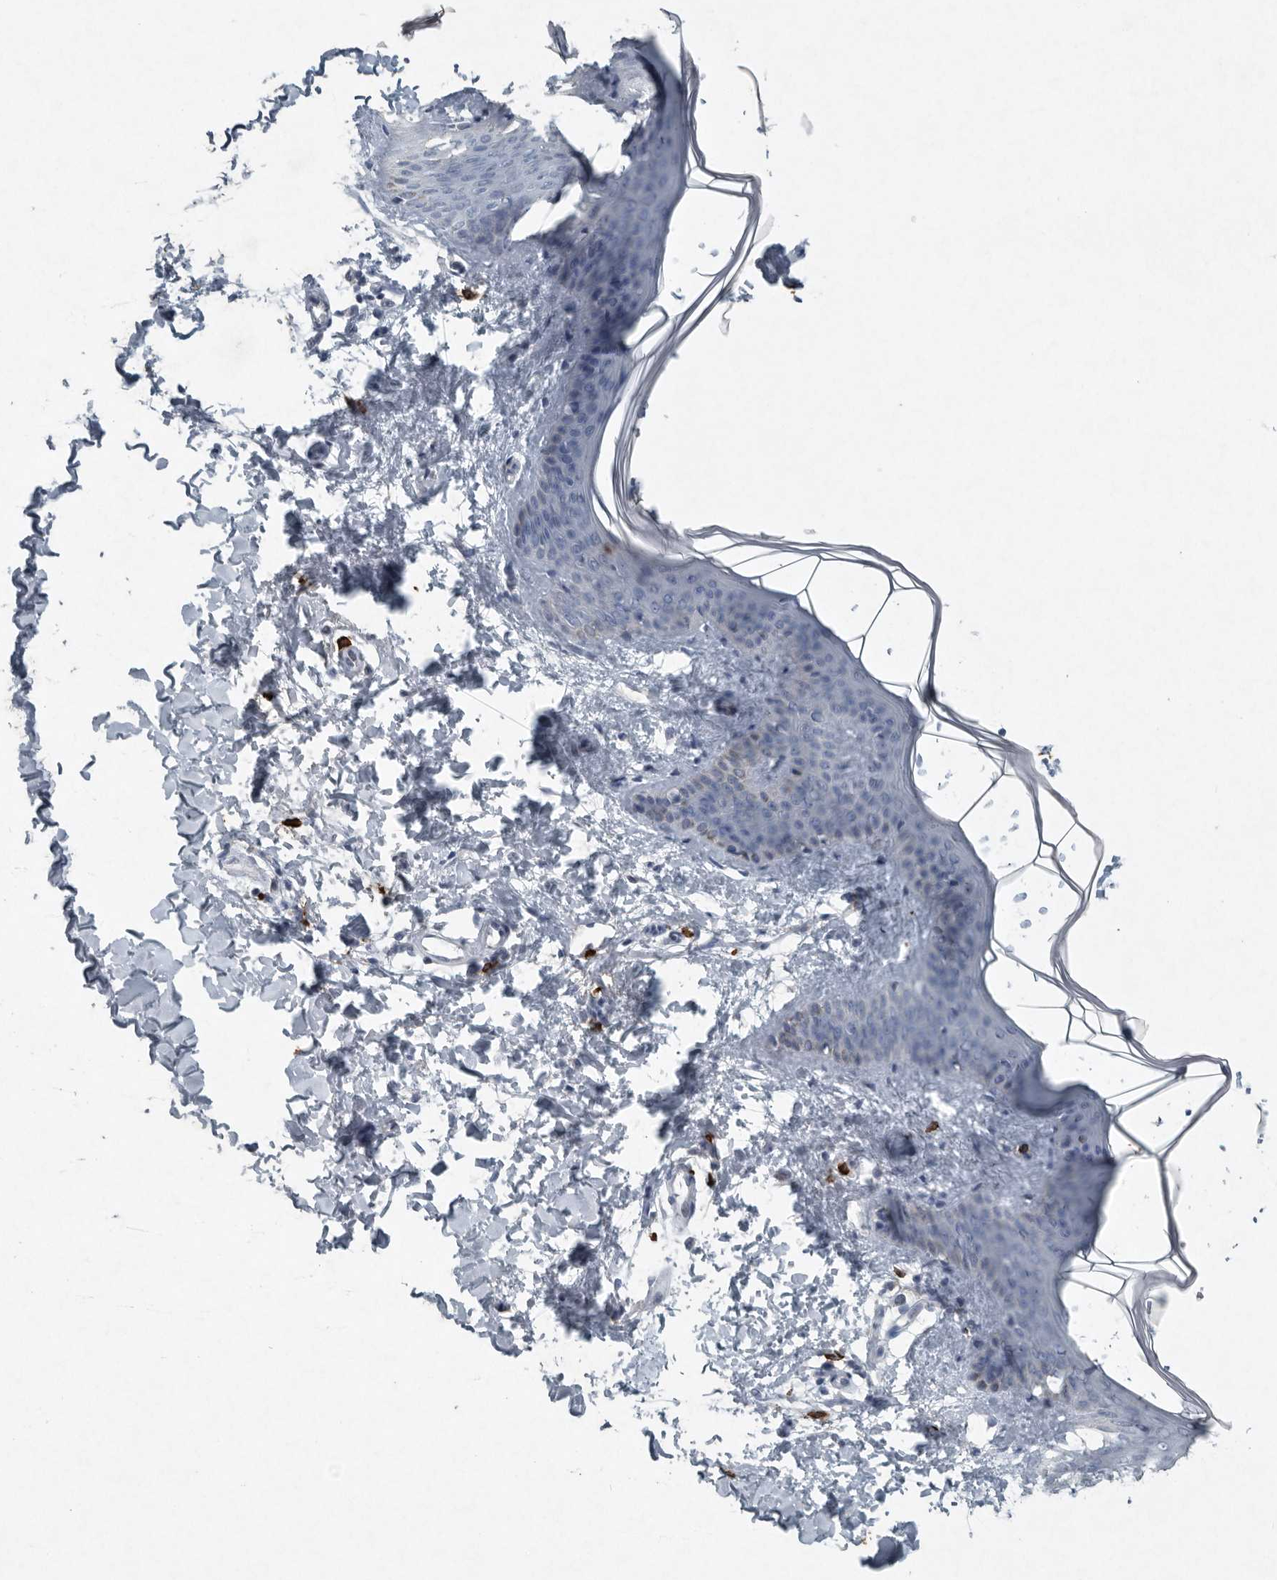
{"staining": {"intensity": "negative", "quantity": "none", "location": "none"}, "tissue": "skin", "cell_type": "Fibroblasts", "image_type": "normal", "snomed": [{"axis": "morphology", "description": "Normal tissue, NOS"}, {"axis": "topography", "description": "Skin"}], "caption": "High magnification brightfield microscopy of unremarkable skin stained with DAB (brown) and counterstained with hematoxylin (blue): fibroblasts show no significant positivity. The staining was performed using DAB to visualize the protein expression in brown, while the nuclei were stained in blue with hematoxylin (Magnification: 20x).", "gene": "IL20", "patient": {"sex": "female", "age": 17}}